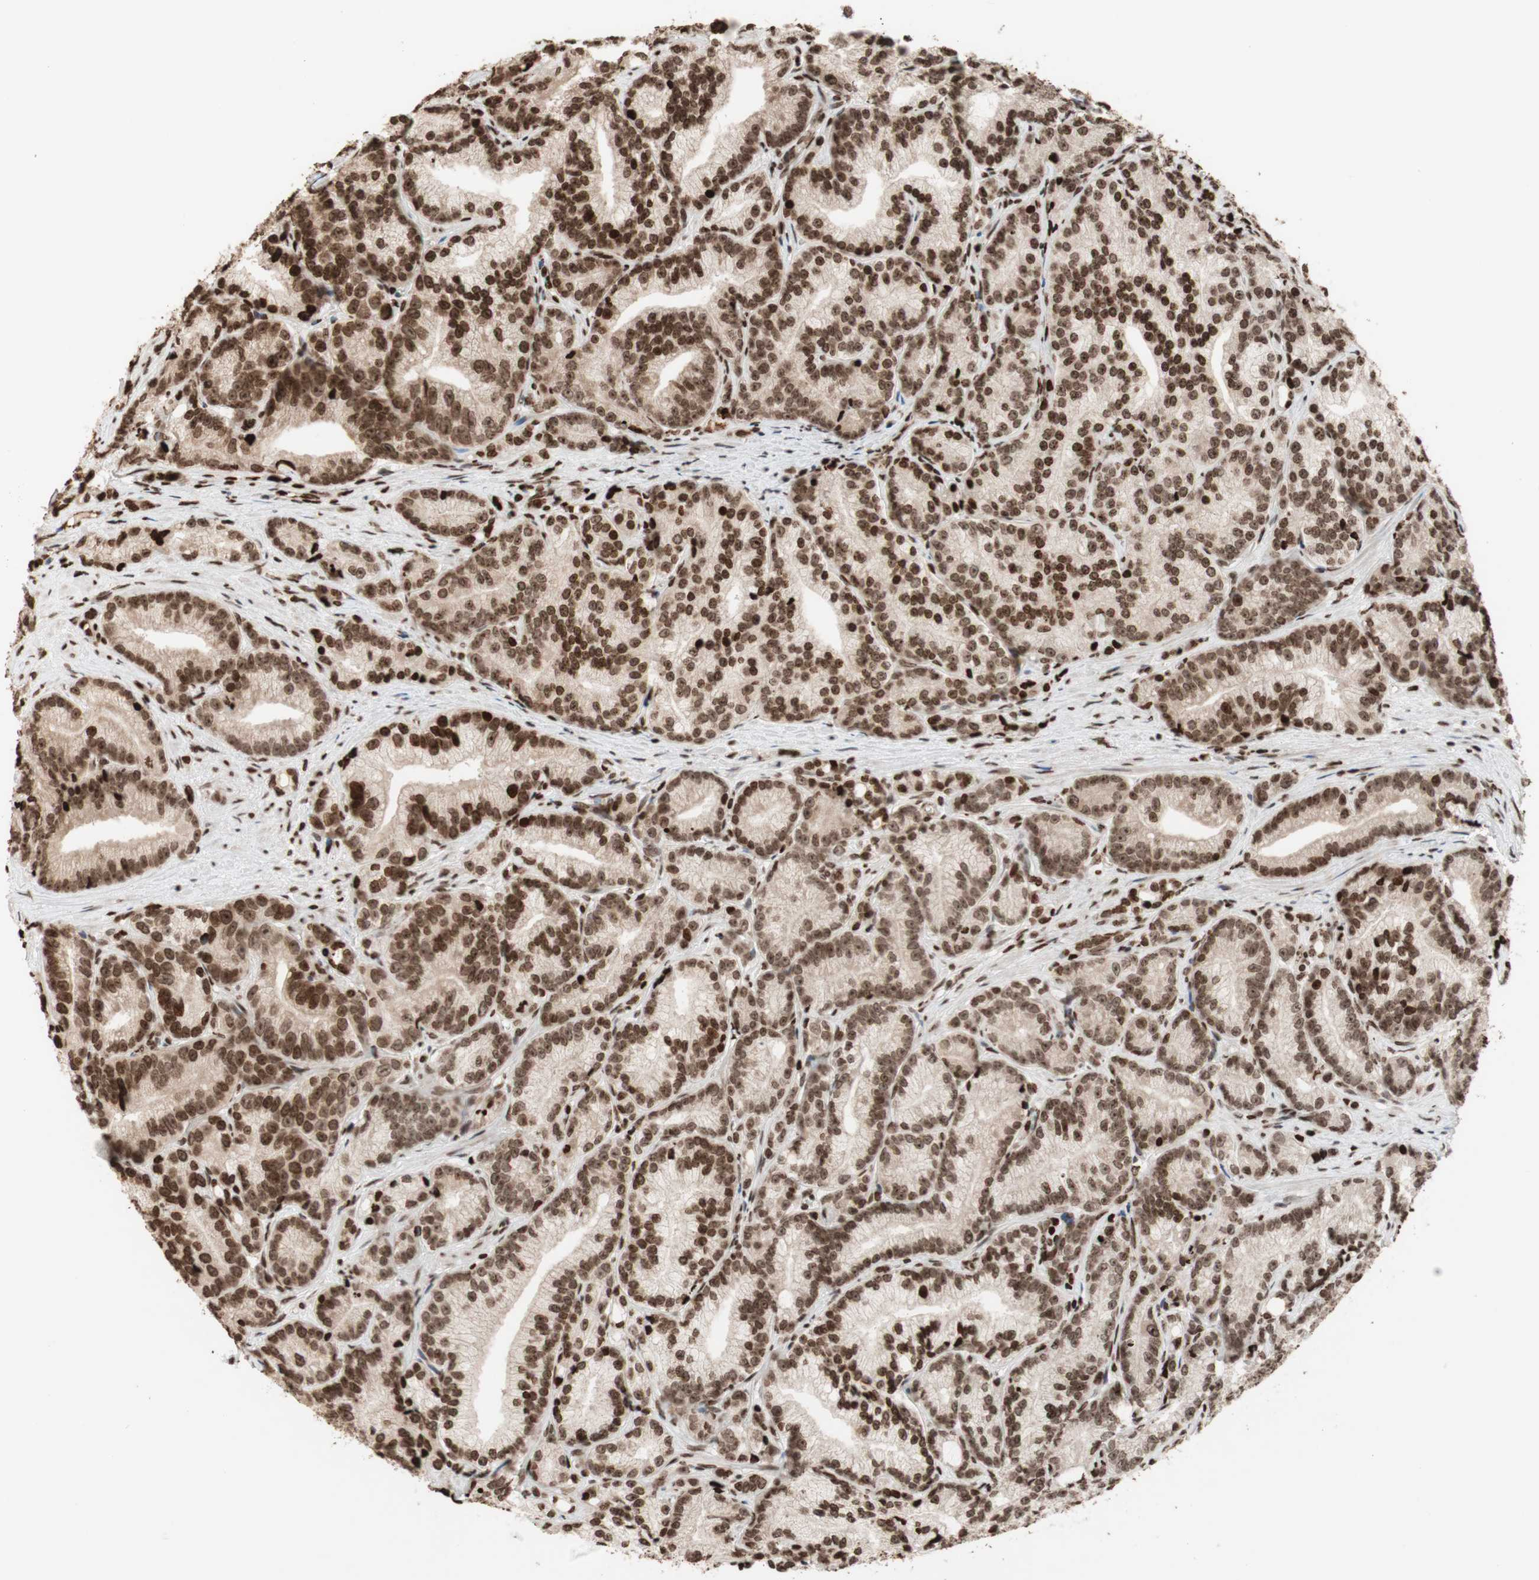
{"staining": {"intensity": "moderate", "quantity": ">75%", "location": "cytoplasmic/membranous,nuclear"}, "tissue": "prostate cancer", "cell_type": "Tumor cells", "image_type": "cancer", "snomed": [{"axis": "morphology", "description": "Adenocarcinoma, Low grade"}, {"axis": "topography", "description": "Prostate"}], "caption": "A histopathology image showing moderate cytoplasmic/membranous and nuclear expression in about >75% of tumor cells in prostate cancer (adenocarcinoma (low-grade)), as visualized by brown immunohistochemical staining.", "gene": "NCAPD2", "patient": {"sex": "male", "age": 89}}